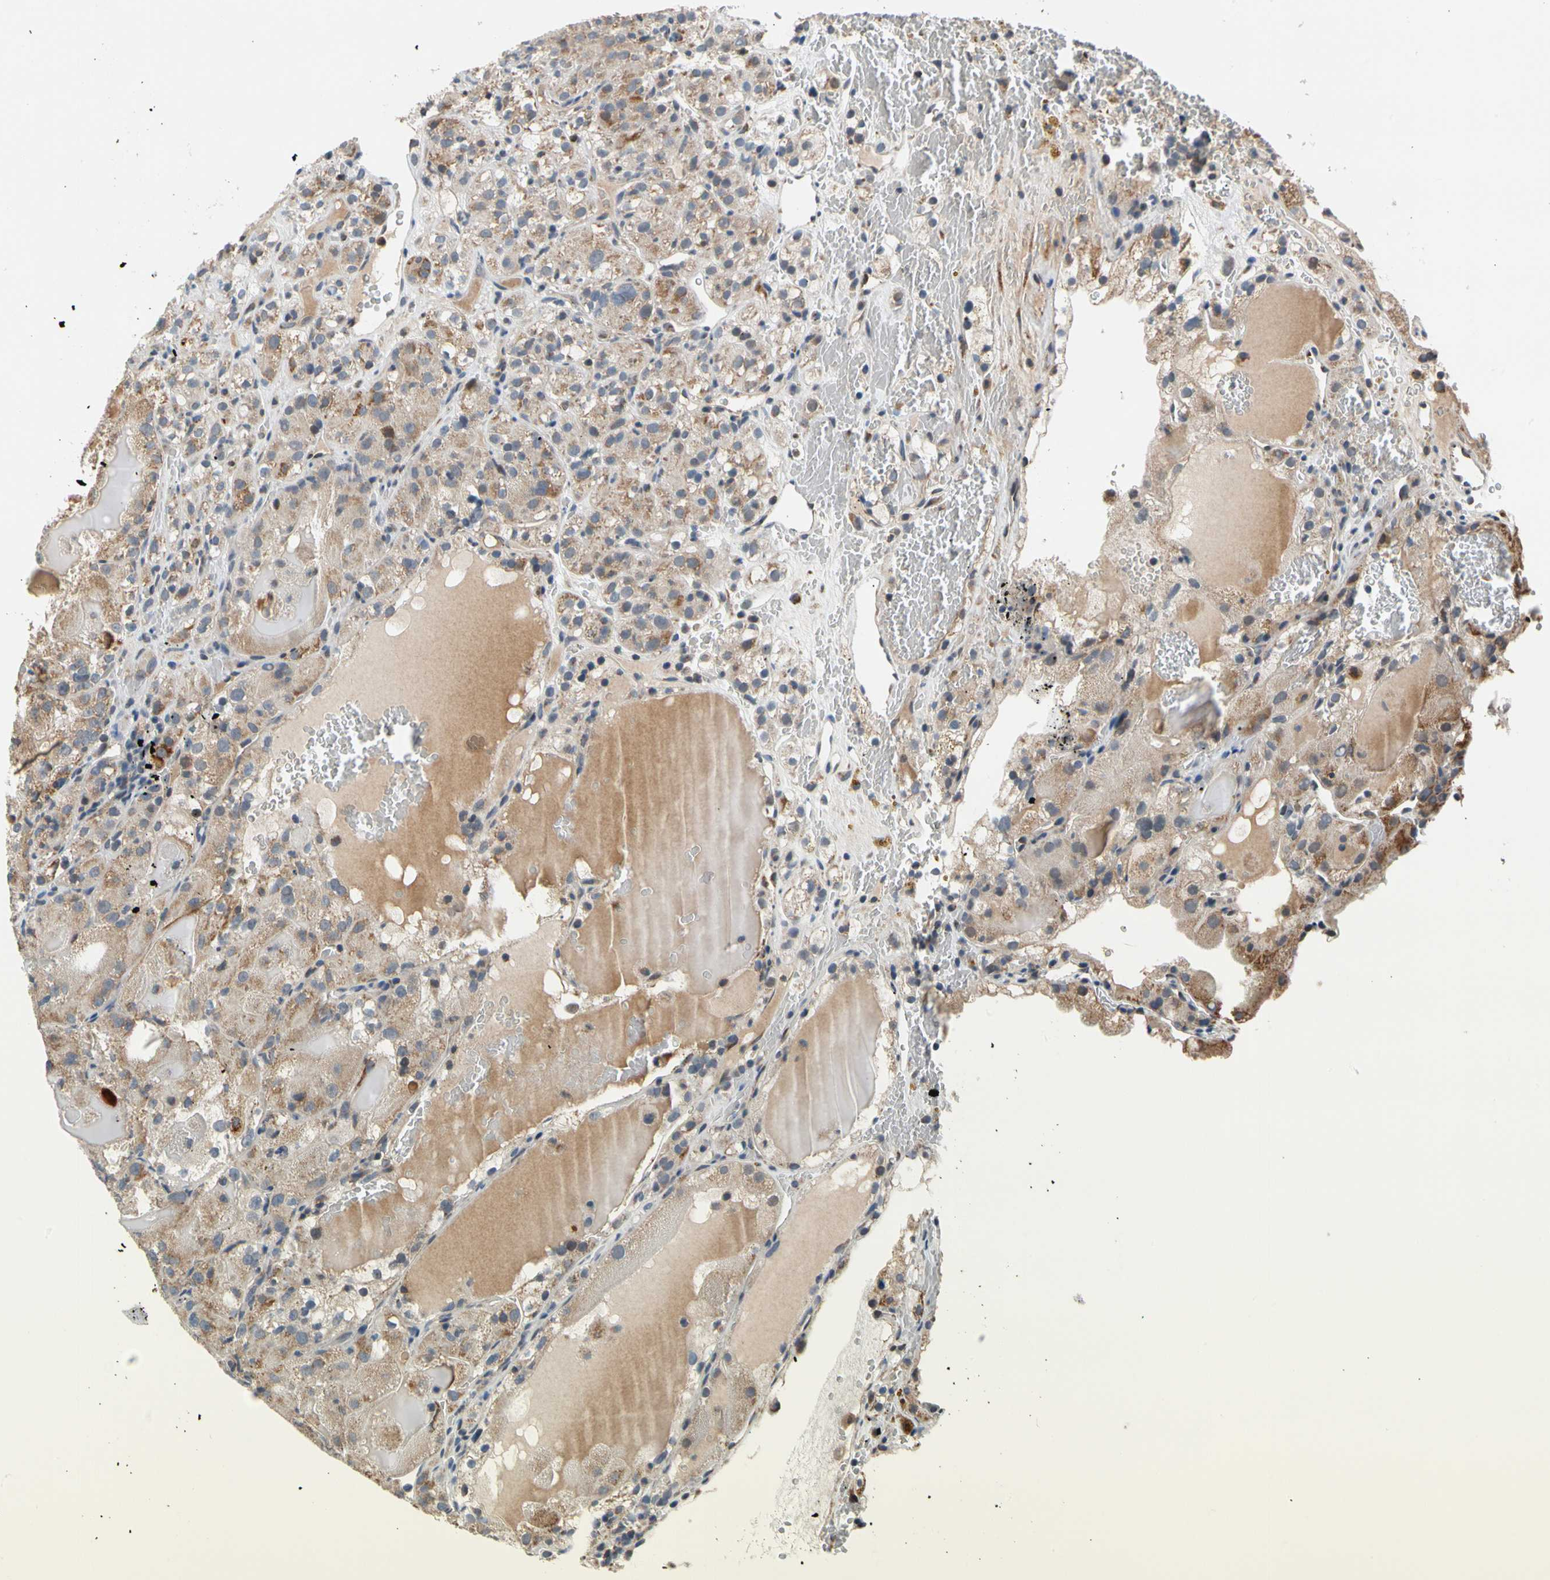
{"staining": {"intensity": "weak", "quantity": "25%-75%", "location": "cytoplasmic/membranous"}, "tissue": "renal cancer", "cell_type": "Tumor cells", "image_type": "cancer", "snomed": [{"axis": "morphology", "description": "Normal tissue, NOS"}, {"axis": "morphology", "description": "Adenocarcinoma, NOS"}, {"axis": "topography", "description": "Kidney"}], "caption": "Protein analysis of renal cancer (adenocarcinoma) tissue displays weak cytoplasmic/membranous positivity in about 25%-75% of tumor cells.", "gene": "KHDC4", "patient": {"sex": "male", "age": 61}}